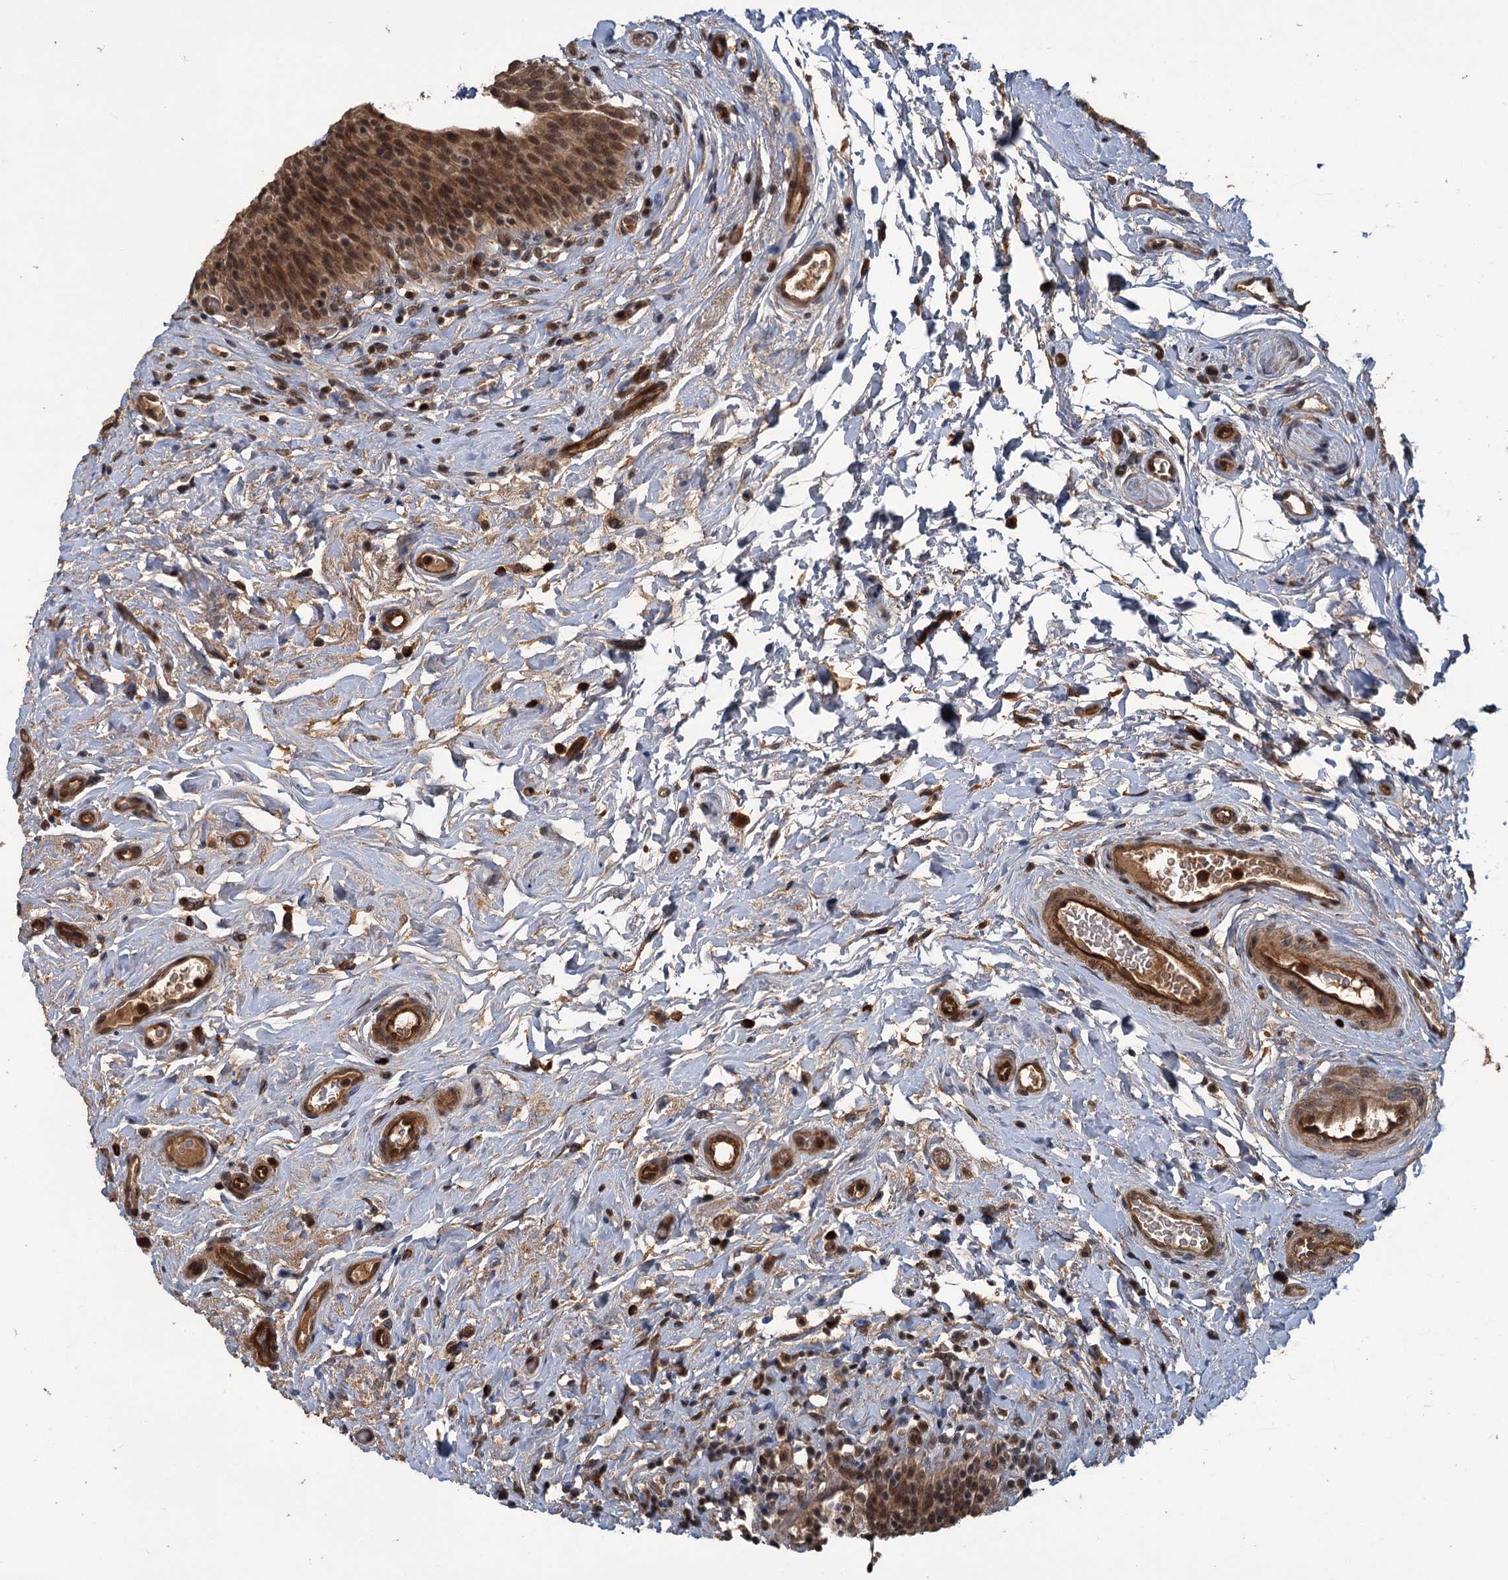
{"staining": {"intensity": "moderate", "quantity": ">75%", "location": "cytoplasmic/membranous,nuclear"}, "tissue": "urinary bladder", "cell_type": "Urothelial cells", "image_type": "normal", "snomed": [{"axis": "morphology", "description": "Normal tissue, NOS"}, {"axis": "topography", "description": "Urinary bladder"}], "caption": "Human urinary bladder stained with a brown dye shows moderate cytoplasmic/membranous,nuclear positive positivity in approximately >75% of urothelial cells.", "gene": "KANSL2", "patient": {"sex": "male", "age": 83}}